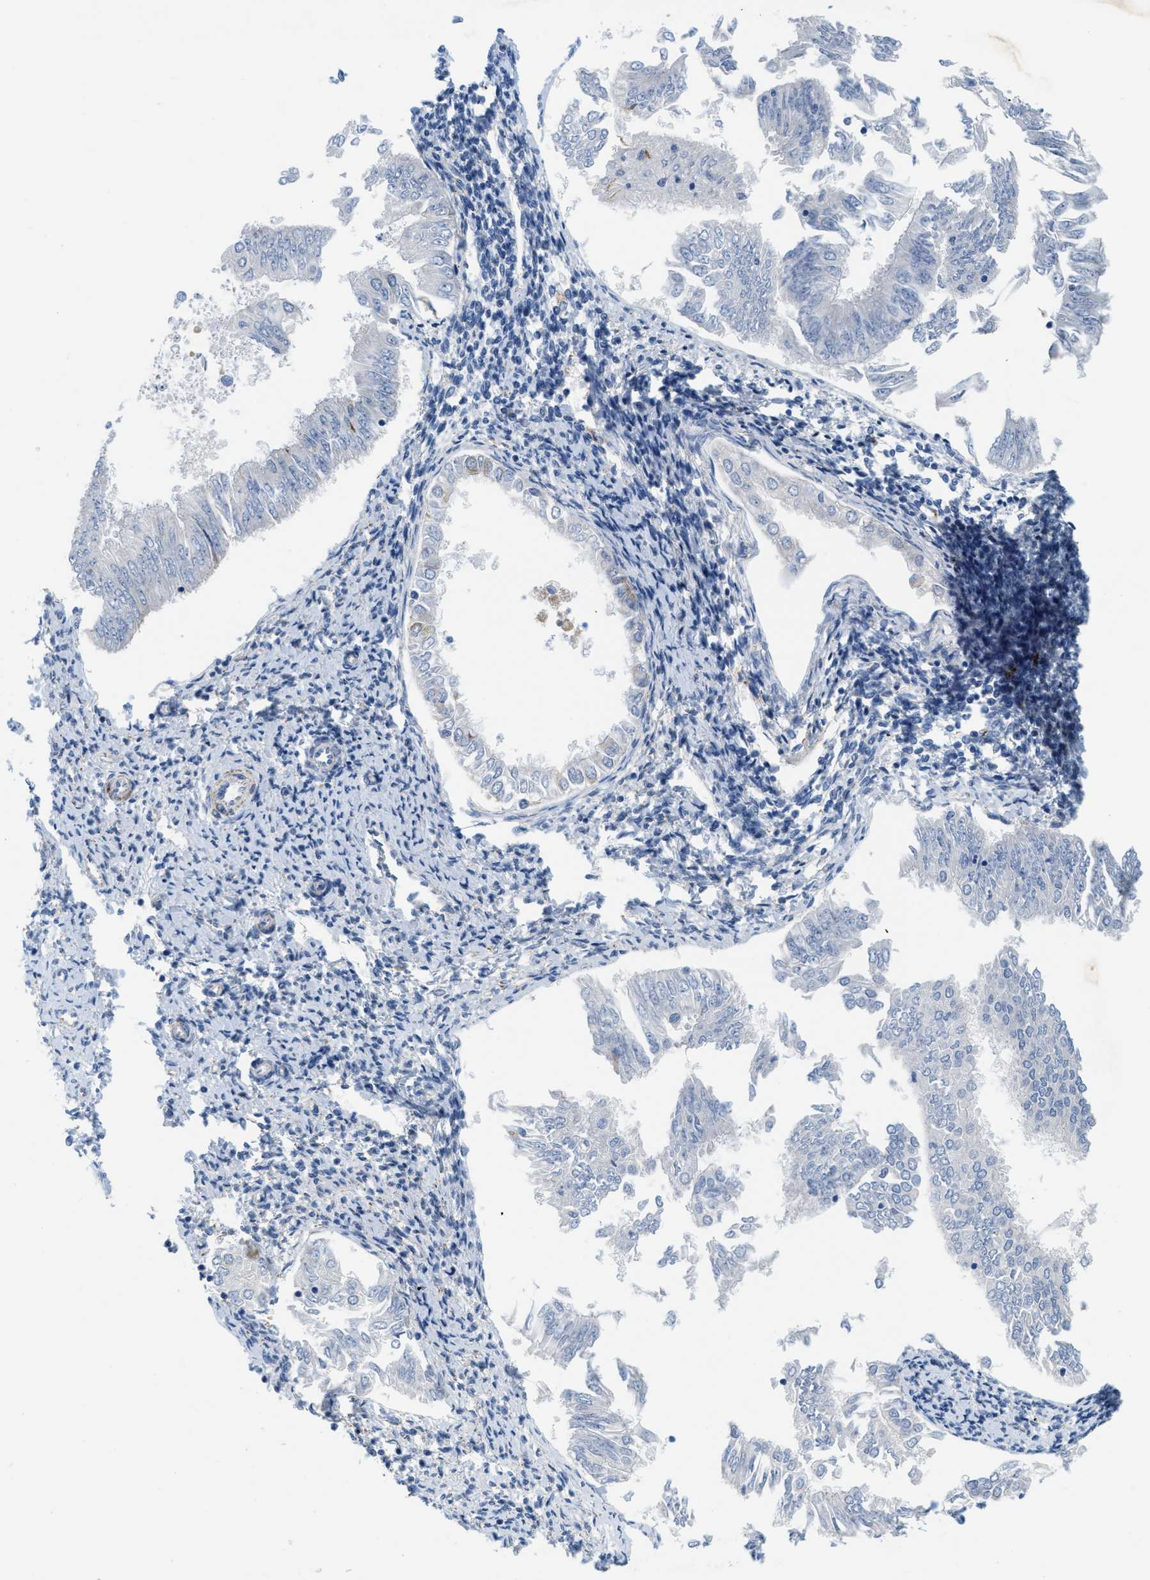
{"staining": {"intensity": "negative", "quantity": "none", "location": "none"}, "tissue": "endometrial cancer", "cell_type": "Tumor cells", "image_type": "cancer", "snomed": [{"axis": "morphology", "description": "Adenocarcinoma, NOS"}, {"axis": "topography", "description": "Endometrium"}], "caption": "DAB (3,3'-diaminobenzidine) immunohistochemical staining of adenocarcinoma (endometrial) exhibits no significant expression in tumor cells. (IHC, brightfield microscopy, high magnification).", "gene": "KCNJ5", "patient": {"sex": "female", "age": 53}}